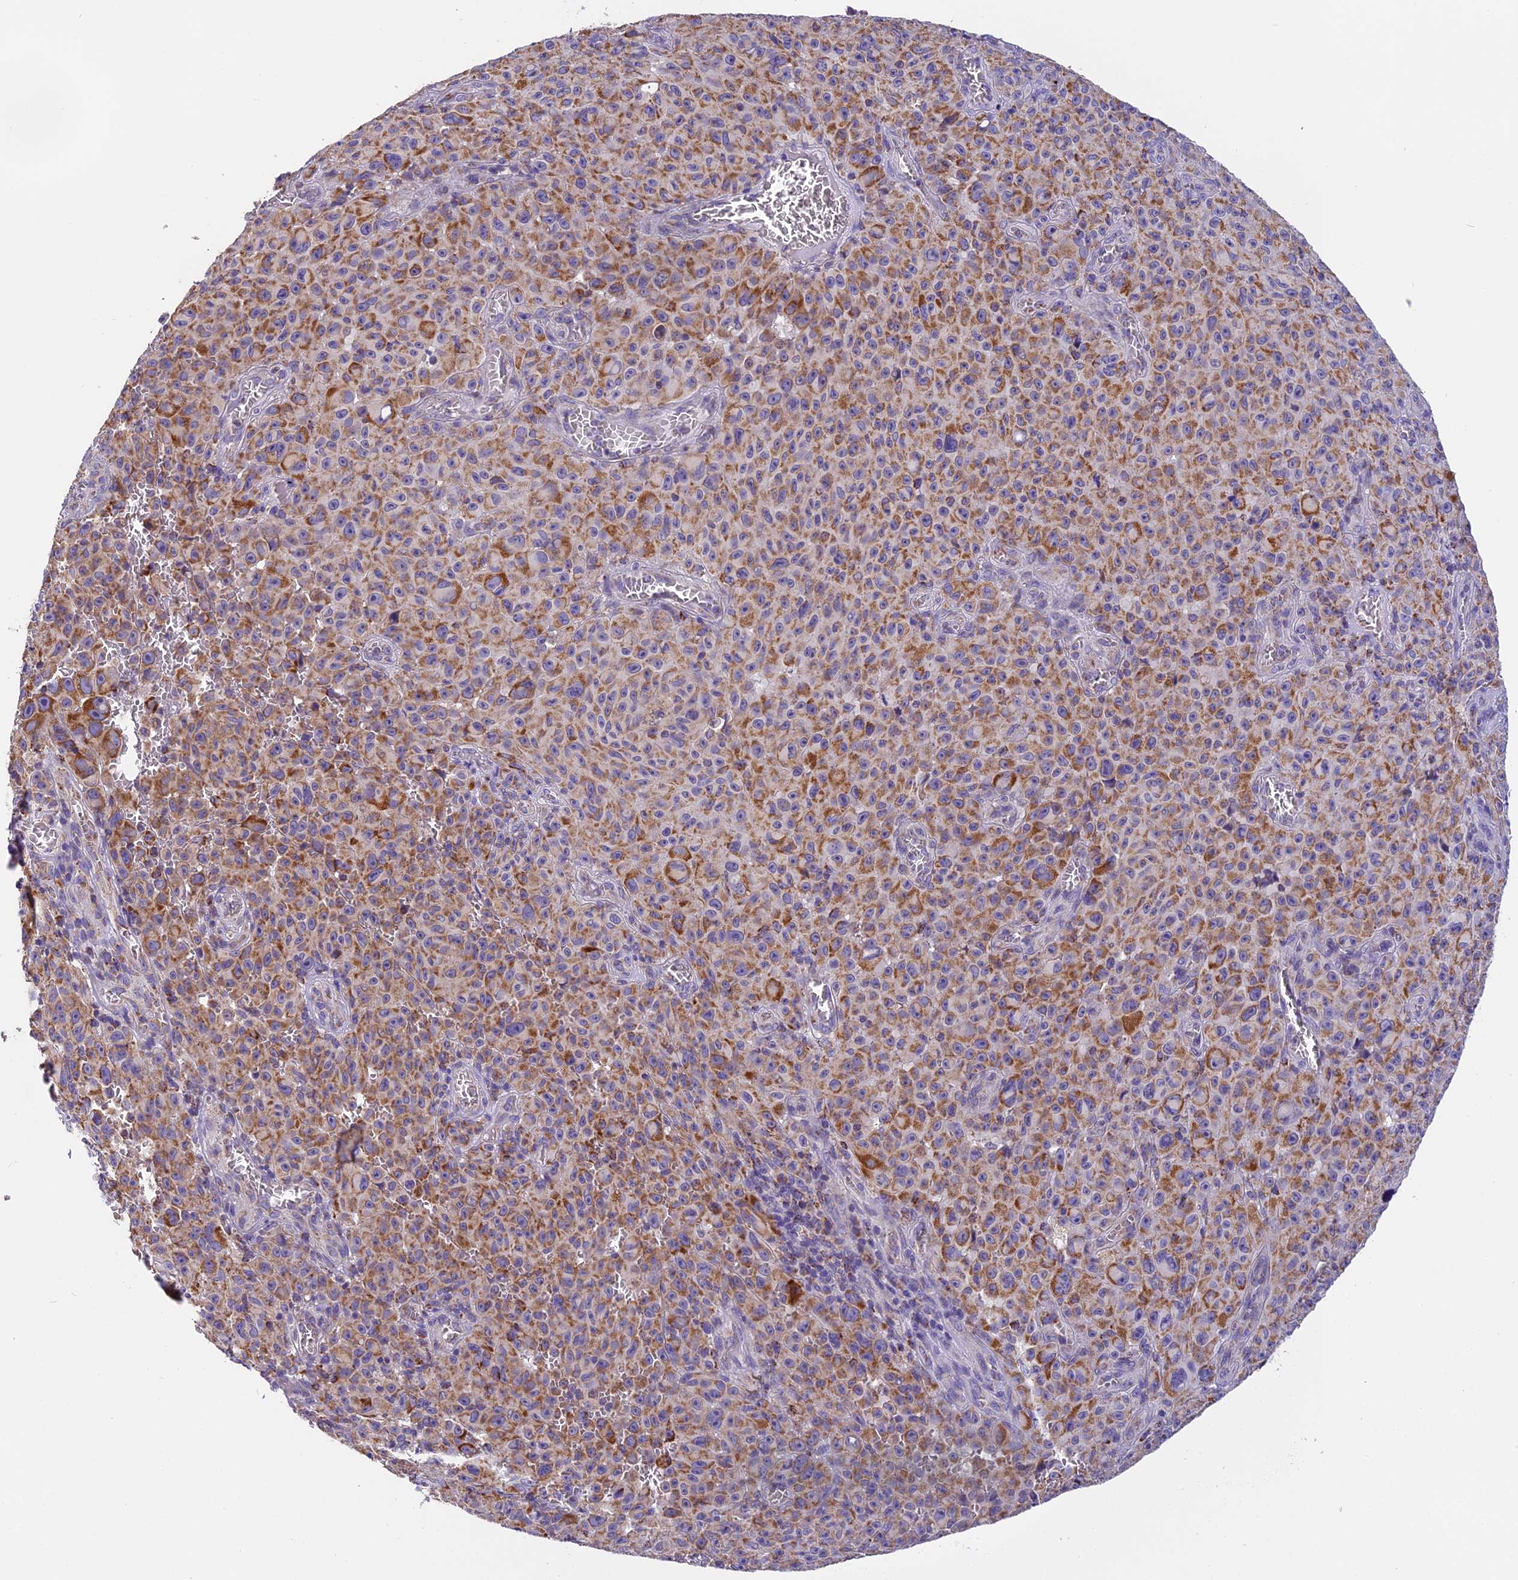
{"staining": {"intensity": "moderate", "quantity": ">75%", "location": "cytoplasmic/membranous"}, "tissue": "melanoma", "cell_type": "Tumor cells", "image_type": "cancer", "snomed": [{"axis": "morphology", "description": "Malignant melanoma, NOS"}, {"axis": "topography", "description": "Skin"}], "caption": "About >75% of tumor cells in melanoma demonstrate moderate cytoplasmic/membranous protein positivity as visualized by brown immunohistochemical staining.", "gene": "MGME1", "patient": {"sex": "female", "age": 82}}